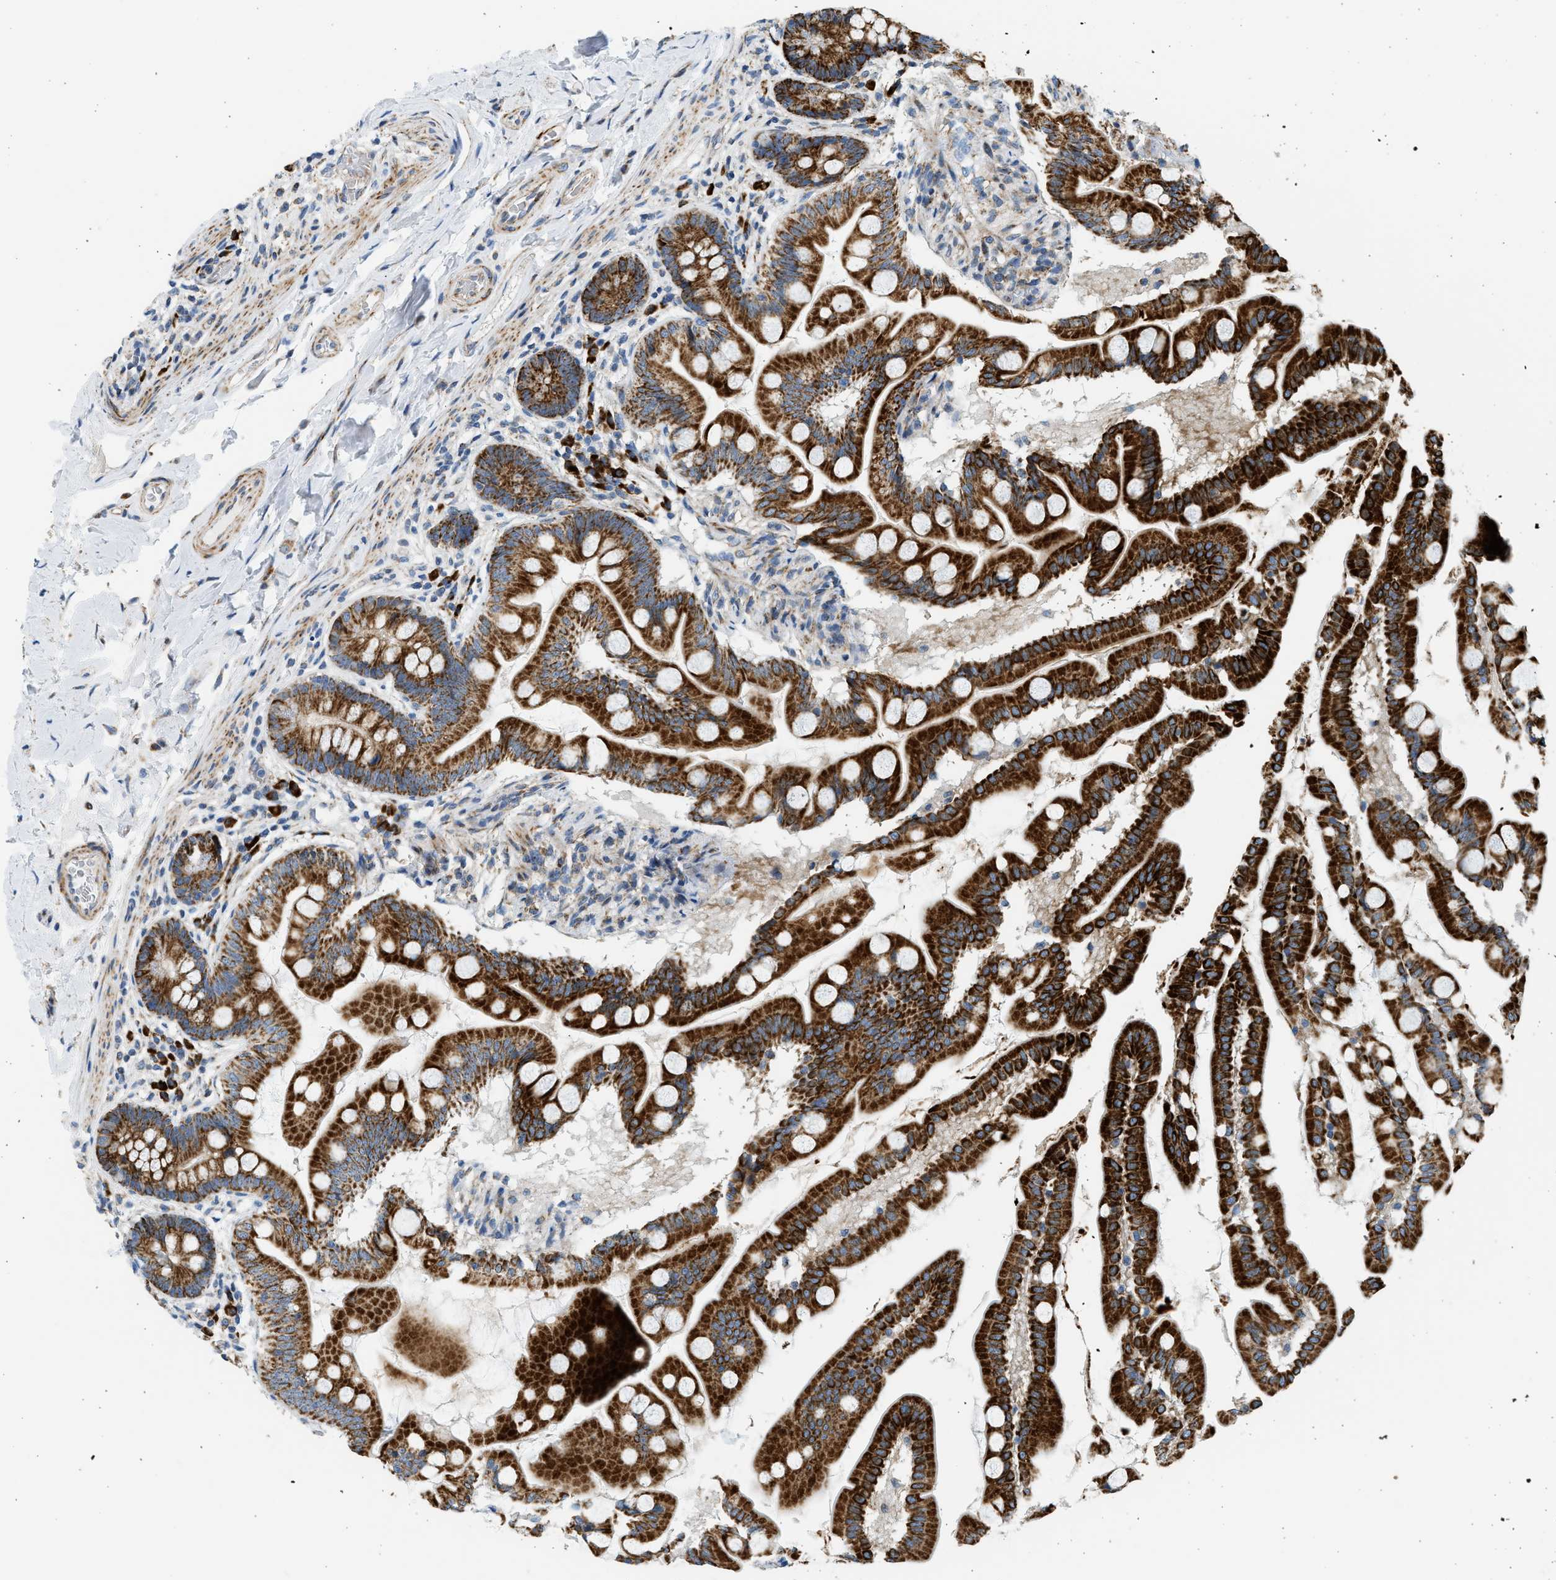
{"staining": {"intensity": "strong", "quantity": ">75%", "location": "cytoplasmic/membranous"}, "tissue": "small intestine", "cell_type": "Glandular cells", "image_type": "normal", "snomed": [{"axis": "morphology", "description": "Normal tissue, NOS"}, {"axis": "topography", "description": "Small intestine"}], "caption": "Protein expression analysis of normal small intestine reveals strong cytoplasmic/membranous staining in about >75% of glandular cells.", "gene": "KCNMB3", "patient": {"sex": "female", "age": 56}}